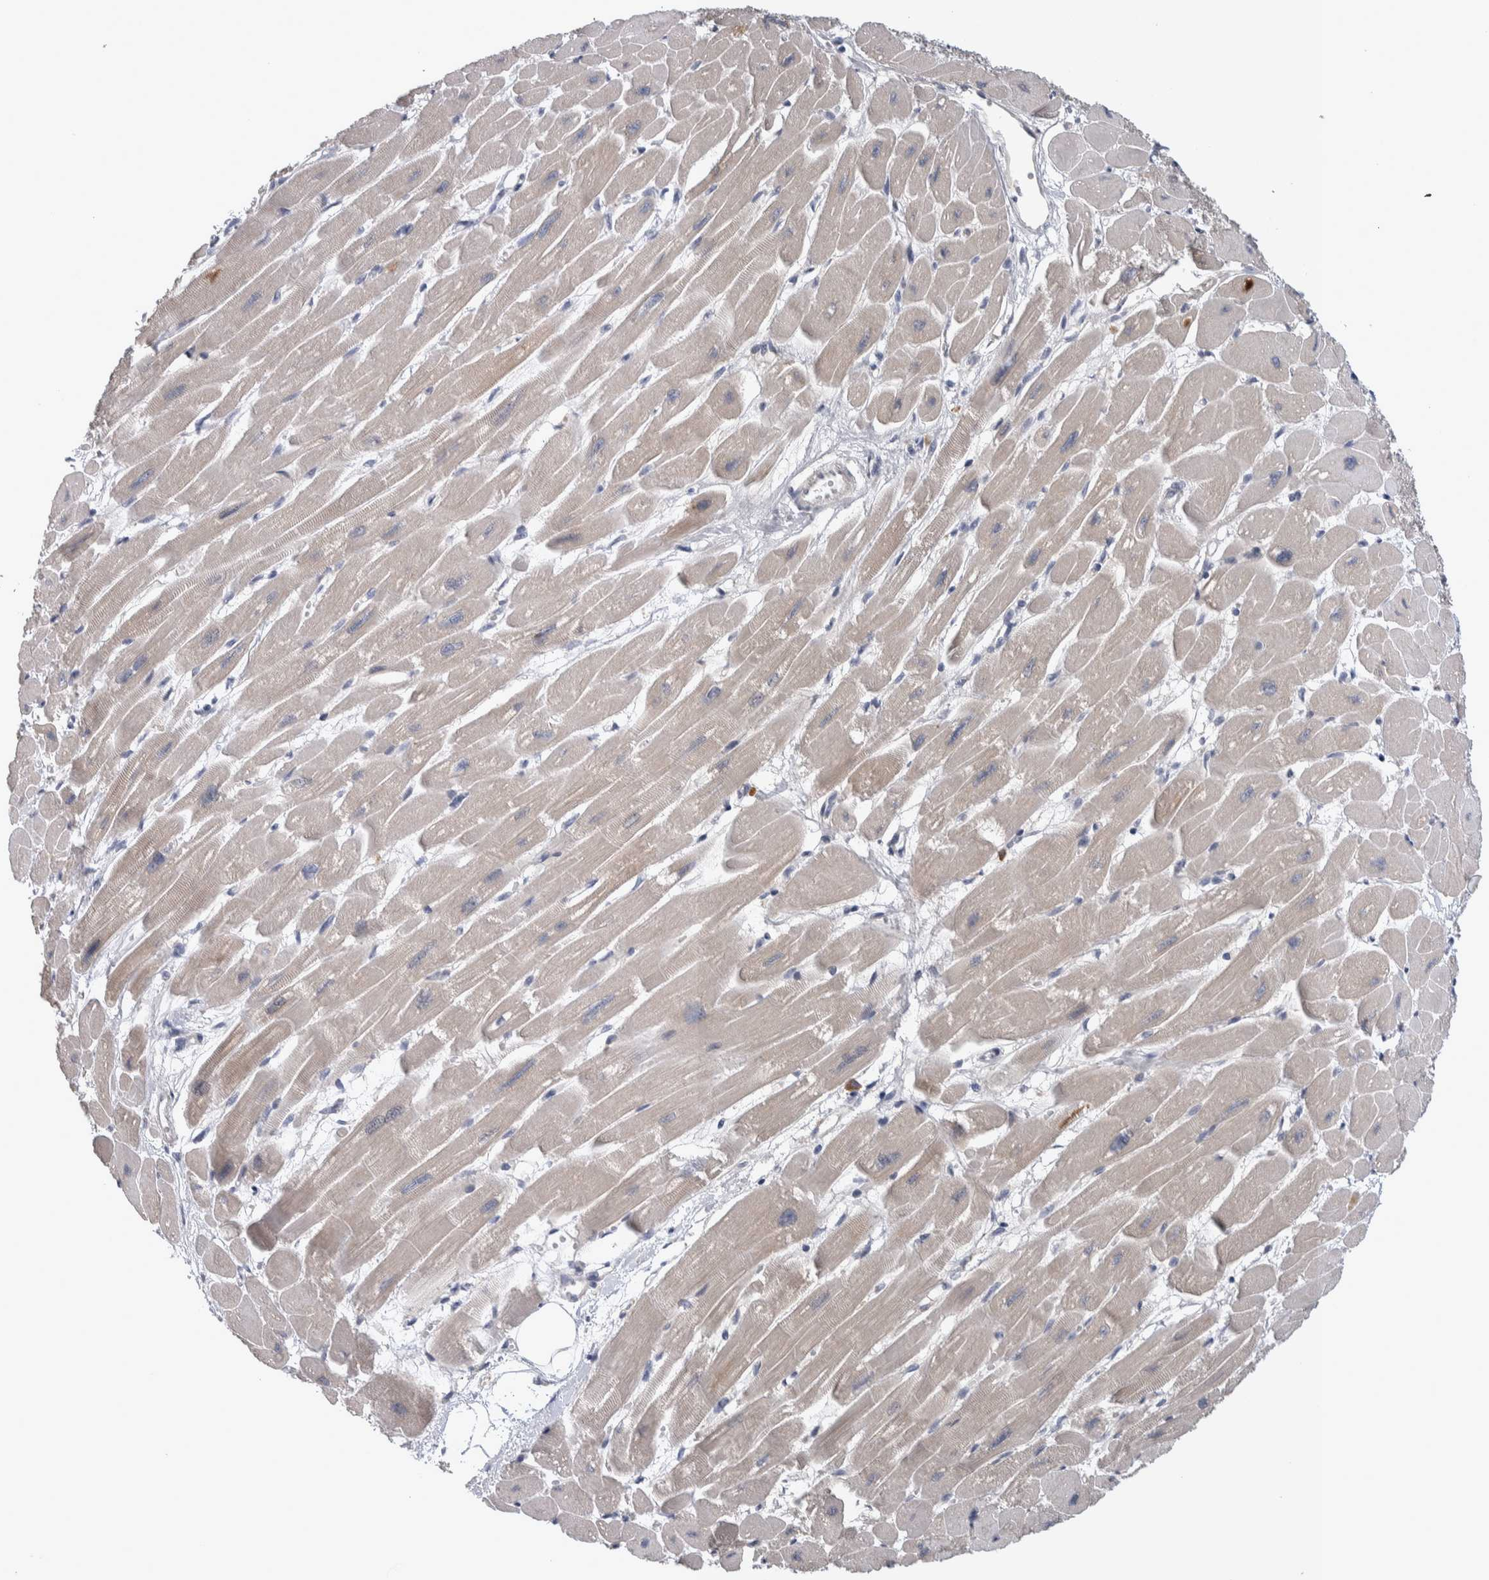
{"staining": {"intensity": "moderate", "quantity": "<25%", "location": "cytoplasmic/membranous"}, "tissue": "heart muscle", "cell_type": "Cardiomyocytes", "image_type": "normal", "snomed": [{"axis": "morphology", "description": "Normal tissue, NOS"}, {"axis": "topography", "description": "Heart"}], "caption": "DAB immunohistochemical staining of normal heart muscle exhibits moderate cytoplasmic/membranous protein staining in about <25% of cardiomyocytes.", "gene": "IBTK", "patient": {"sex": "female", "age": 54}}